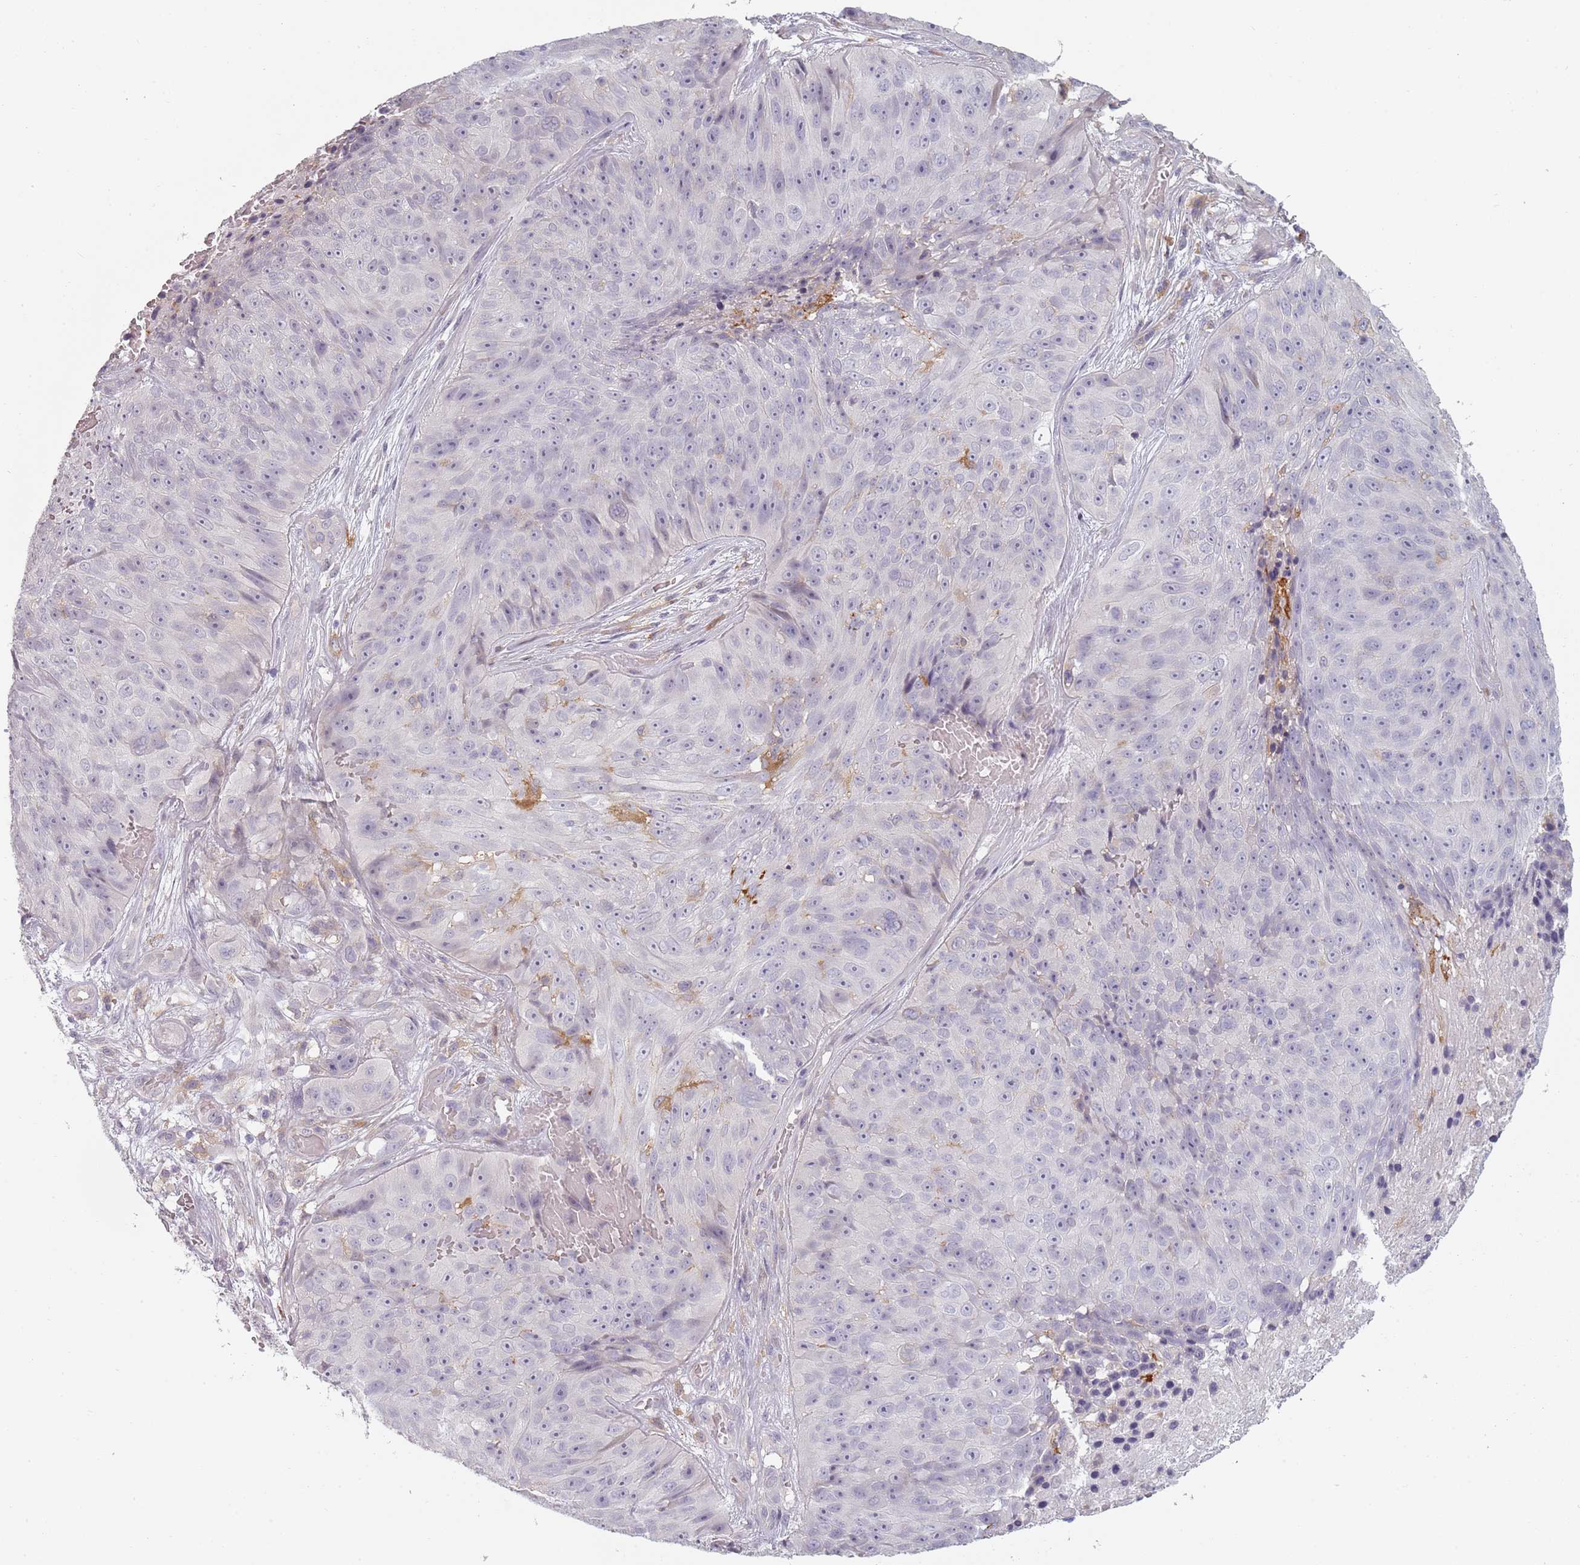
{"staining": {"intensity": "negative", "quantity": "none", "location": "none"}, "tissue": "skin cancer", "cell_type": "Tumor cells", "image_type": "cancer", "snomed": [{"axis": "morphology", "description": "Squamous cell carcinoma, NOS"}, {"axis": "topography", "description": "Skin"}], "caption": "An image of human skin cancer is negative for staining in tumor cells. (Immunohistochemistry, brightfield microscopy, high magnification).", "gene": "CC2D2B", "patient": {"sex": "female", "age": 87}}